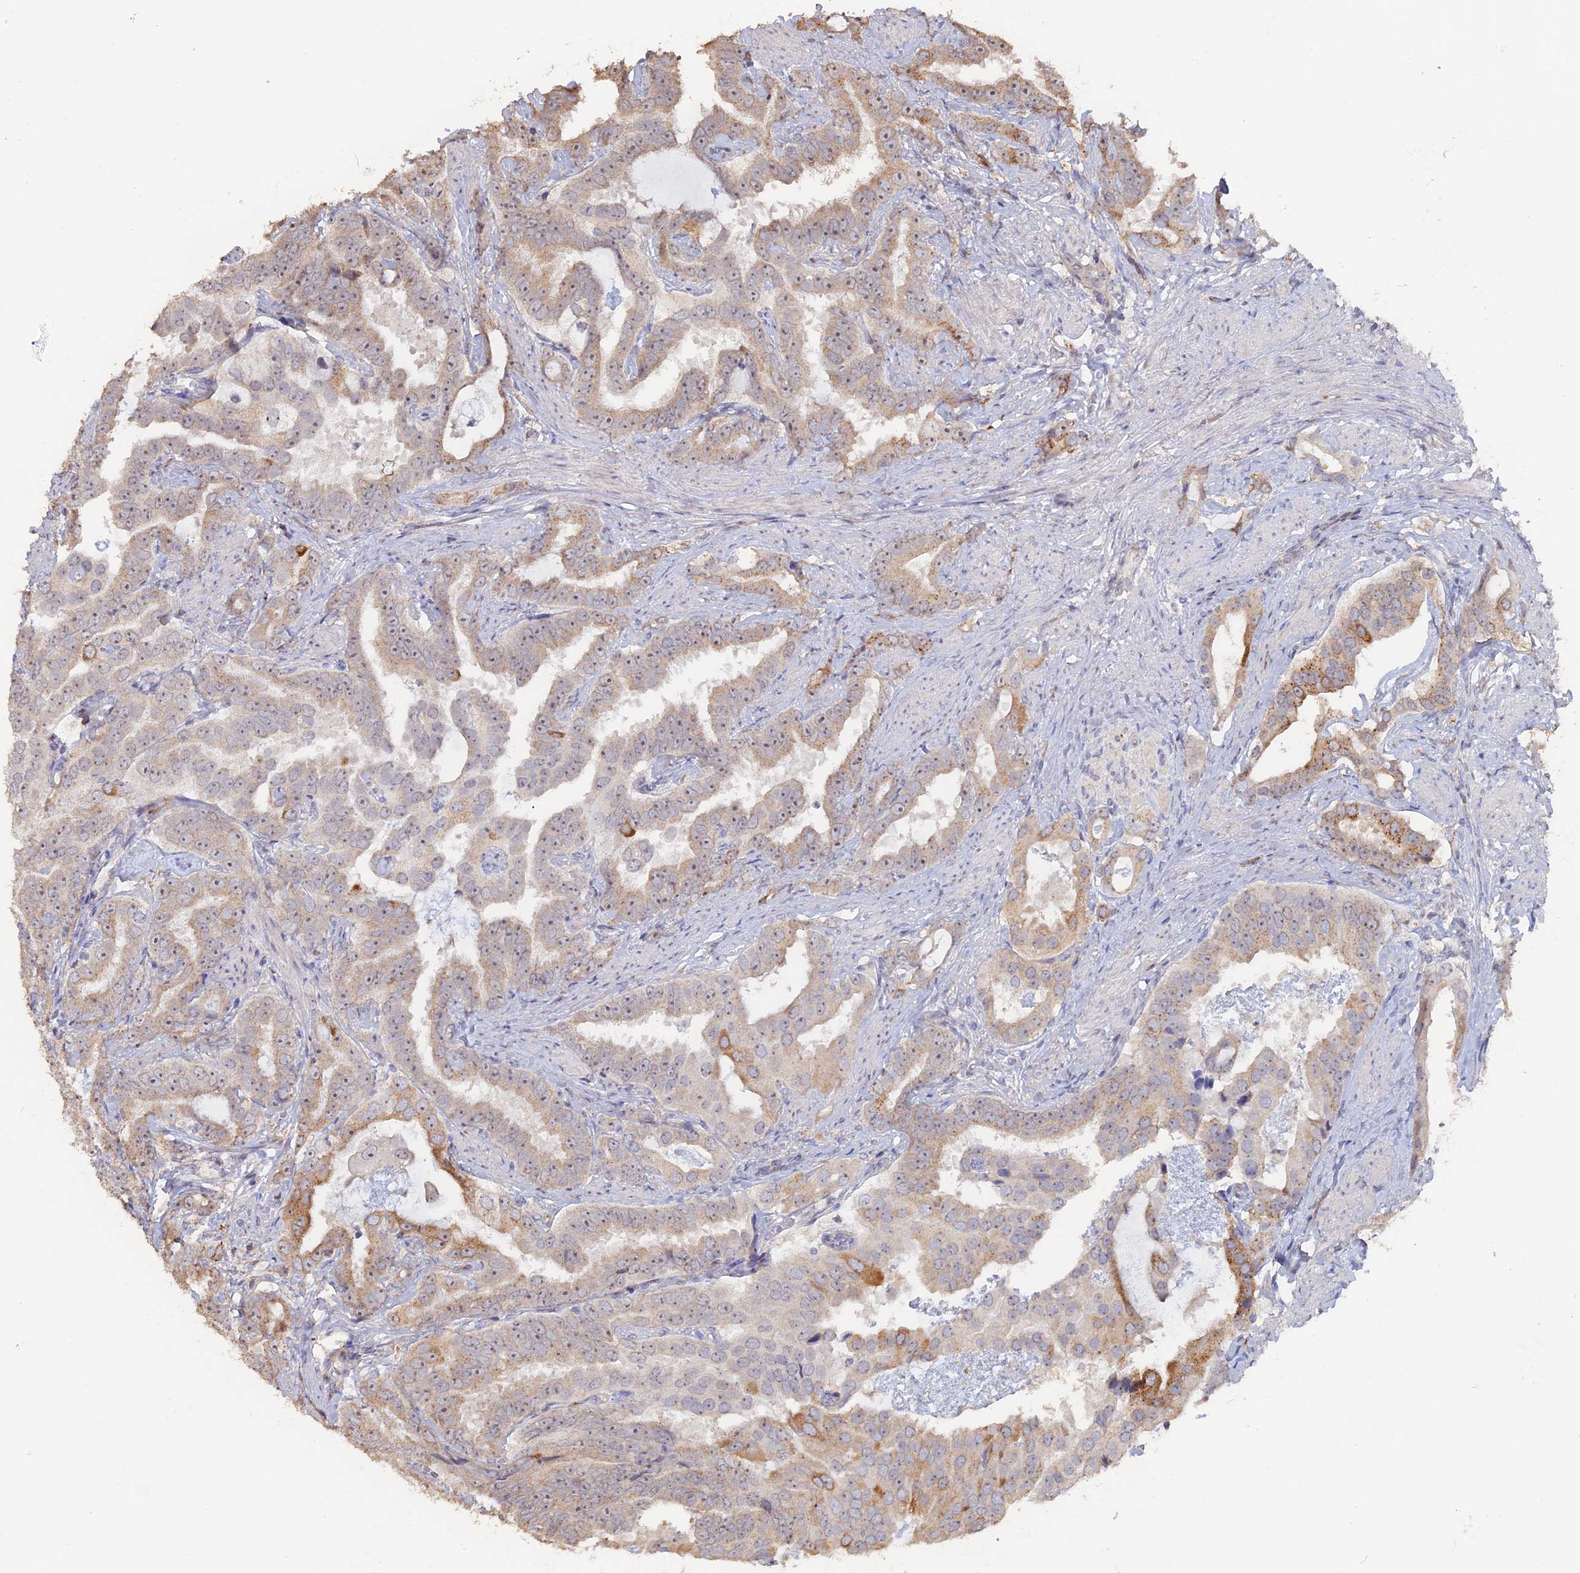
{"staining": {"intensity": "moderate", "quantity": "<25%", "location": "cytoplasmic/membranous"}, "tissue": "prostate cancer", "cell_type": "Tumor cells", "image_type": "cancer", "snomed": [{"axis": "morphology", "description": "Adenocarcinoma, Low grade"}, {"axis": "topography", "description": "Prostate"}], "caption": "This is an image of immunohistochemistry (IHC) staining of low-grade adenocarcinoma (prostate), which shows moderate staining in the cytoplasmic/membranous of tumor cells.", "gene": "SEMG2", "patient": {"sex": "male", "age": 71}}